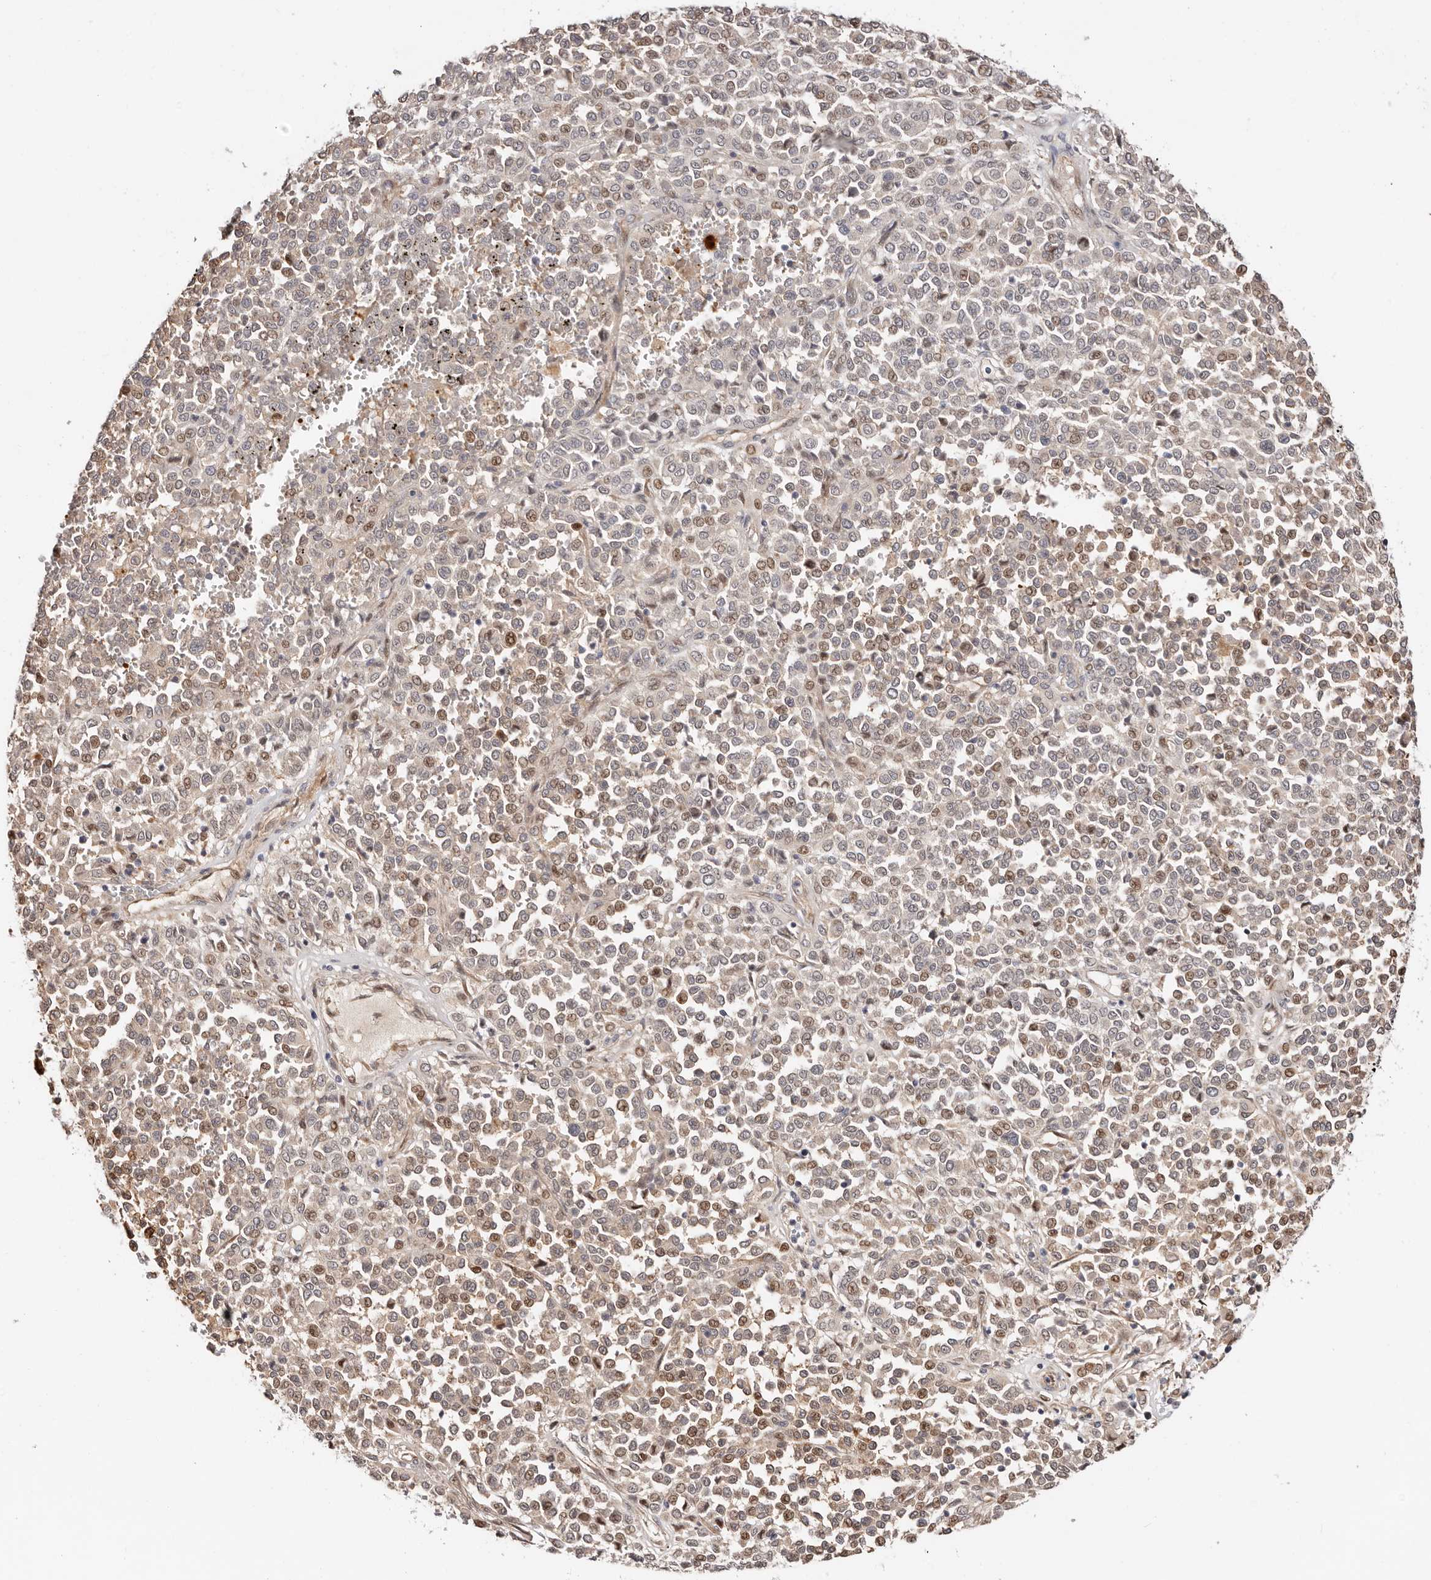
{"staining": {"intensity": "moderate", "quantity": ">75%", "location": "cytoplasmic/membranous,nuclear"}, "tissue": "melanoma", "cell_type": "Tumor cells", "image_type": "cancer", "snomed": [{"axis": "morphology", "description": "Malignant melanoma, Metastatic site"}, {"axis": "topography", "description": "Pancreas"}], "caption": "Malignant melanoma (metastatic site) stained with IHC shows moderate cytoplasmic/membranous and nuclear staining in about >75% of tumor cells.", "gene": "ODF2L", "patient": {"sex": "female", "age": 30}}